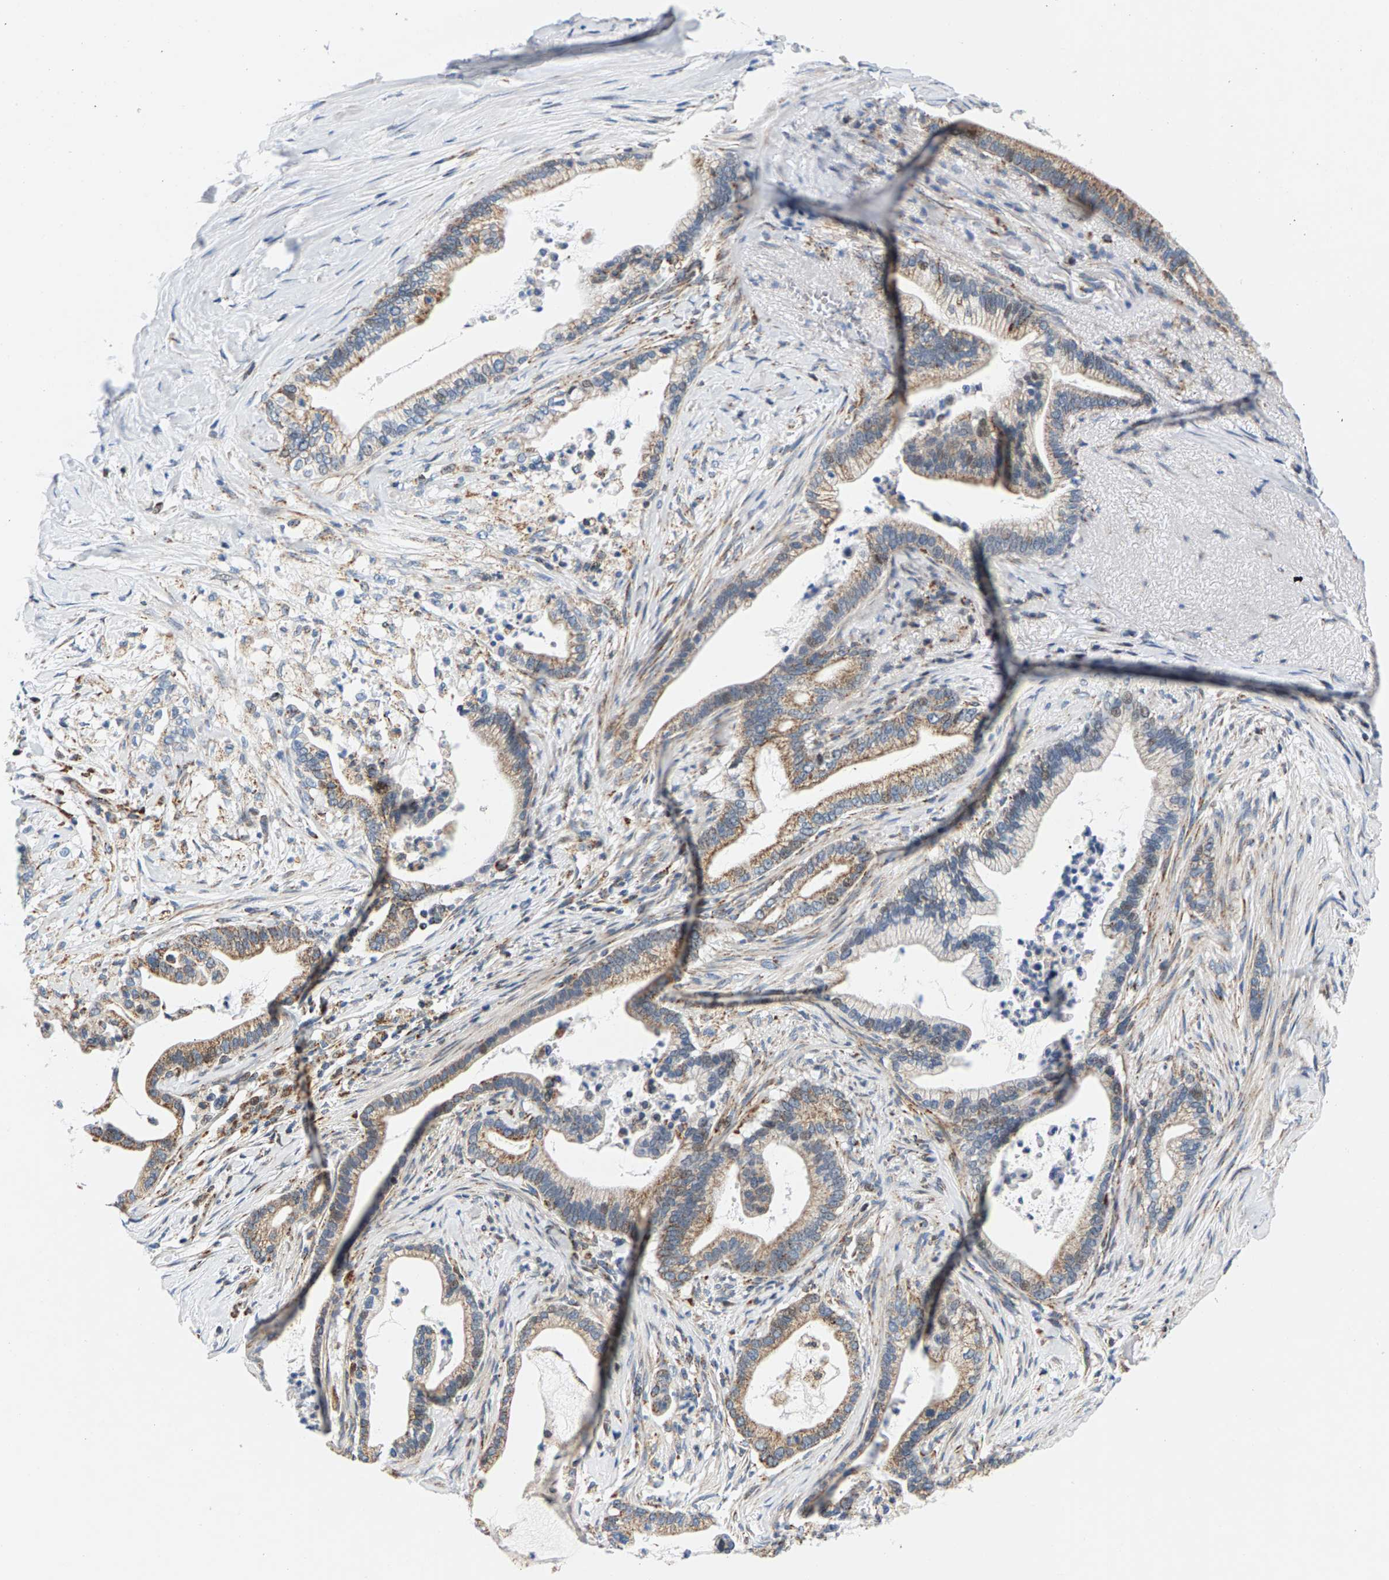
{"staining": {"intensity": "moderate", "quantity": ">75%", "location": "cytoplasmic/membranous"}, "tissue": "pancreatic cancer", "cell_type": "Tumor cells", "image_type": "cancer", "snomed": [{"axis": "morphology", "description": "Adenocarcinoma, NOS"}, {"axis": "topography", "description": "Pancreas"}], "caption": "Immunohistochemistry (IHC) histopathology image of adenocarcinoma (pancreatic) stained for a protein (brown), which reveals medium levels of moderate cytoplasmic/membranous expression in approximately >75% of tumor cells.", "gene": "PDE1A", "patient": {"sex": "male", "age": 69}}